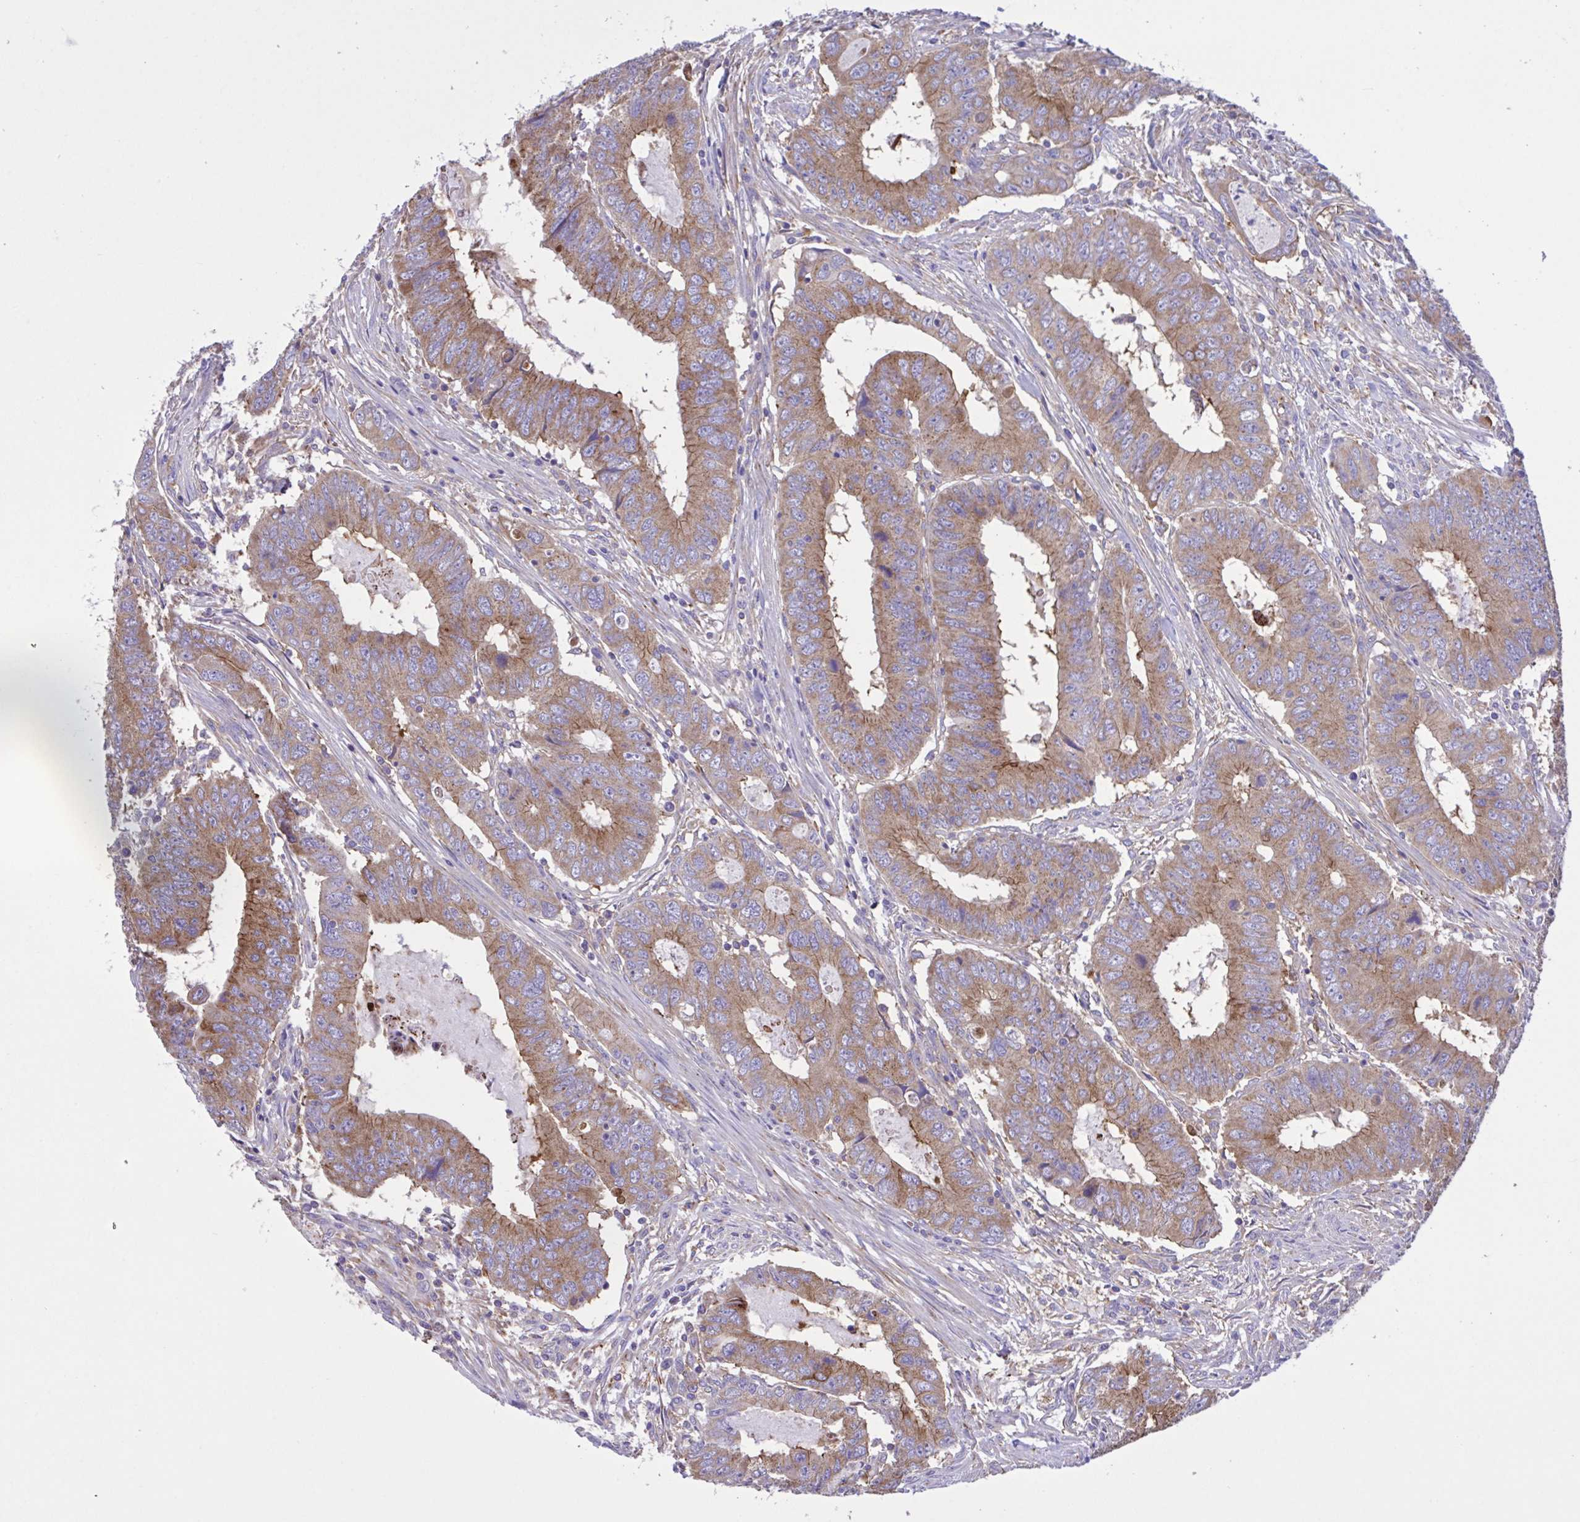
{"staining": {"intensity": "moderate", "quantity": ">75%", "location": "cytoplasmic/membranous"}, "tissue": "colorectal cancer", "cell_type": "Tumor cells", "image_type": "cancer", "snomed": [{"axis": "morphology", "description": "Adenocarcinoma, NOS"}, {"axis": "topography", "description": "Colon"}], "caption": "Protein expression analysis of human colorectal adenocarcinoma reveals moderate cytoplasmic/membranous positivity in about >75% of tumor cells. The staining was performed using DAB to visualize the protein expression in brown, while the nuclei were stained in blue with hematoxylin (Magnification: 20x).", "gene": "OR51M1", "patient": {"sex": "male", "age": 53}}